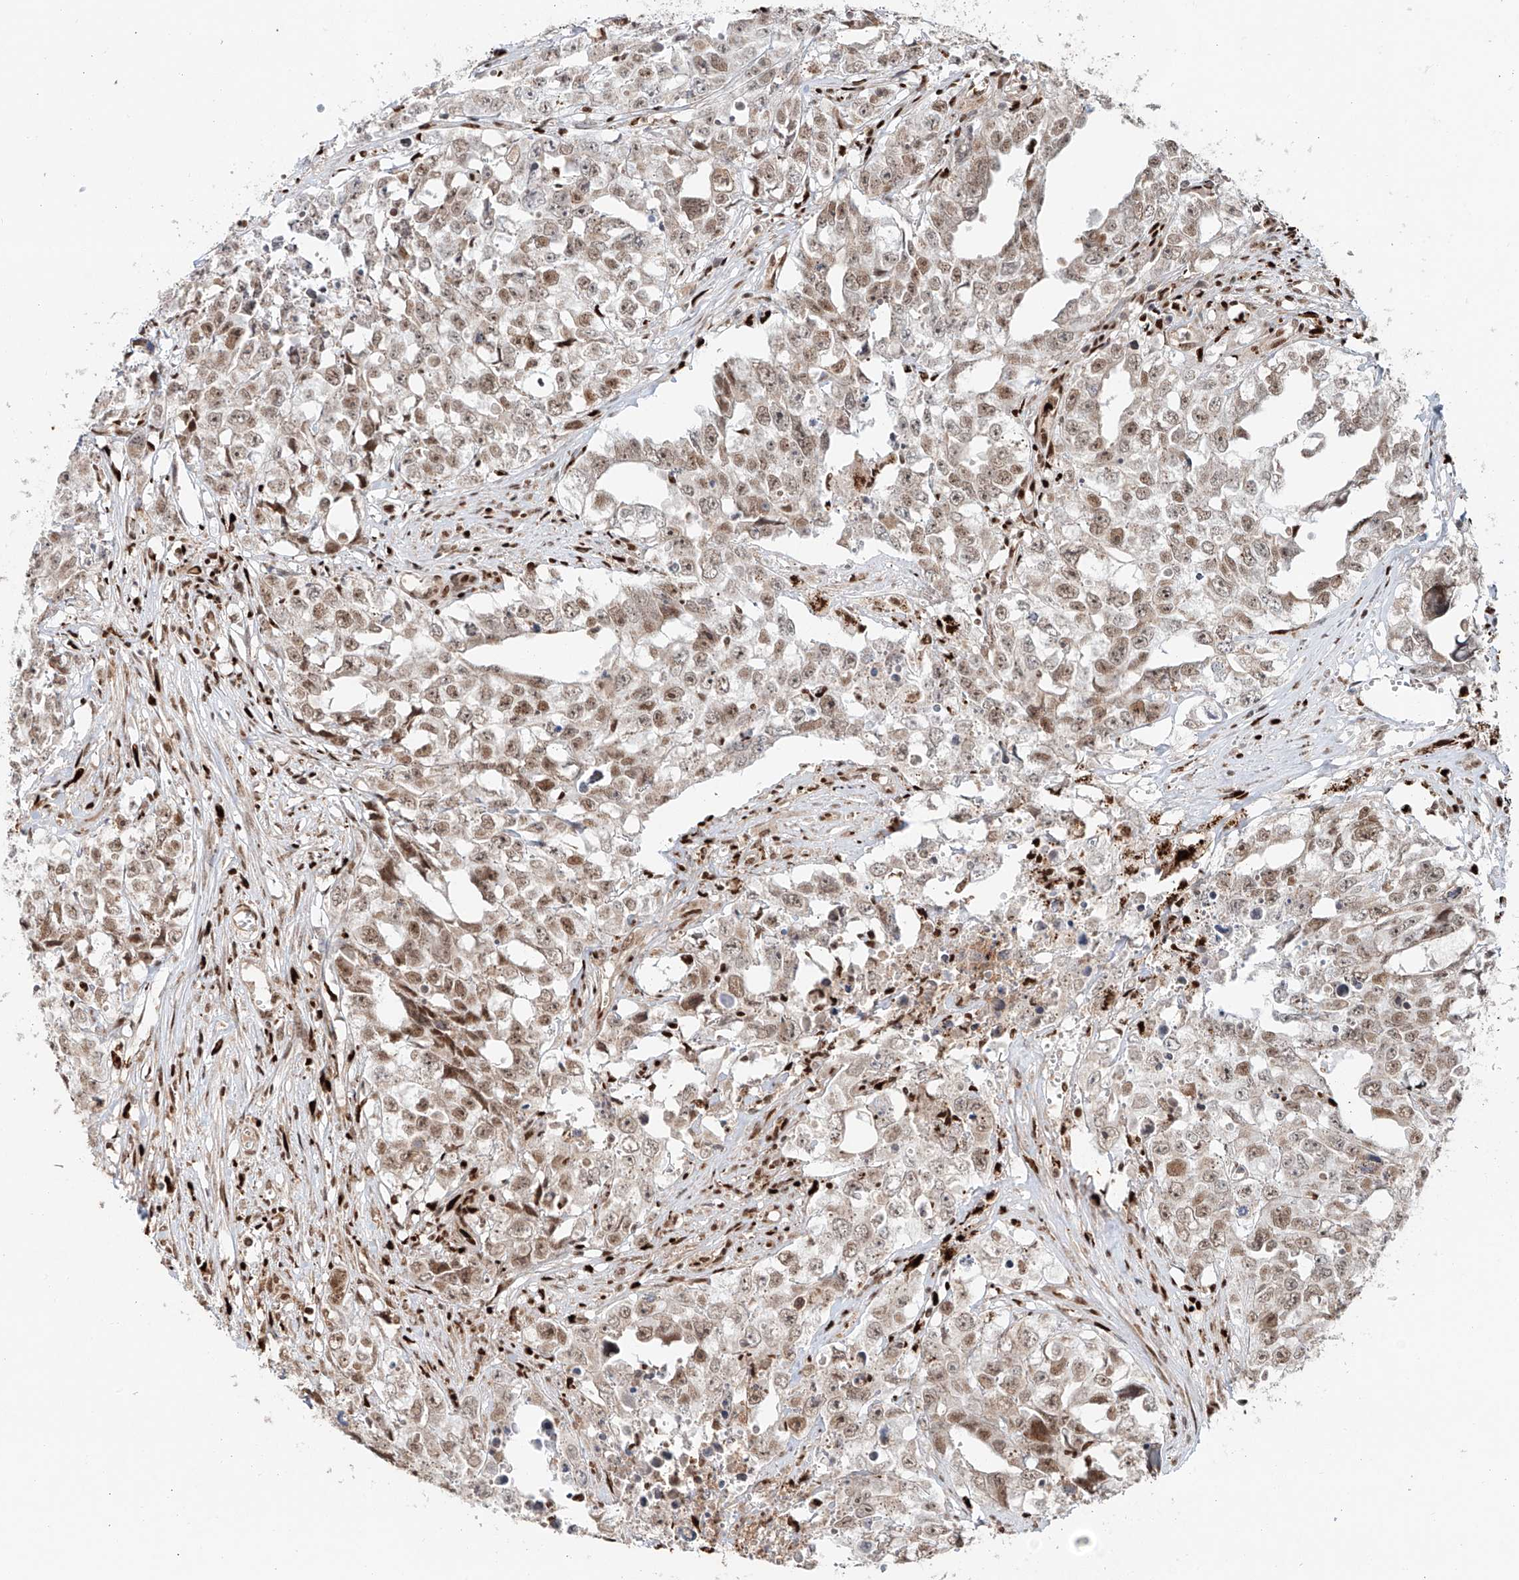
{"staining": {"intensity": "weak", "quantity": ">75%", "location": "nuclear"}, "tissue": "testis cancer", "cell_type": "Tumor cells", "image_type": "cancer", "snomed": [{"axis": "morphology", "description": "Seminoma, NOS"}, {"axis": "morphology", "description": "Carcinoma, Embryonal, NOS"}, {"axis": "topography", "description": "Testis"}], "caption": "Protein staining of testis cancer tissue shows weak nuclear expression in about >75% of tumor cells.", "gene": "DZIP1L", "patient": {"sex": "male", "age": 43}}